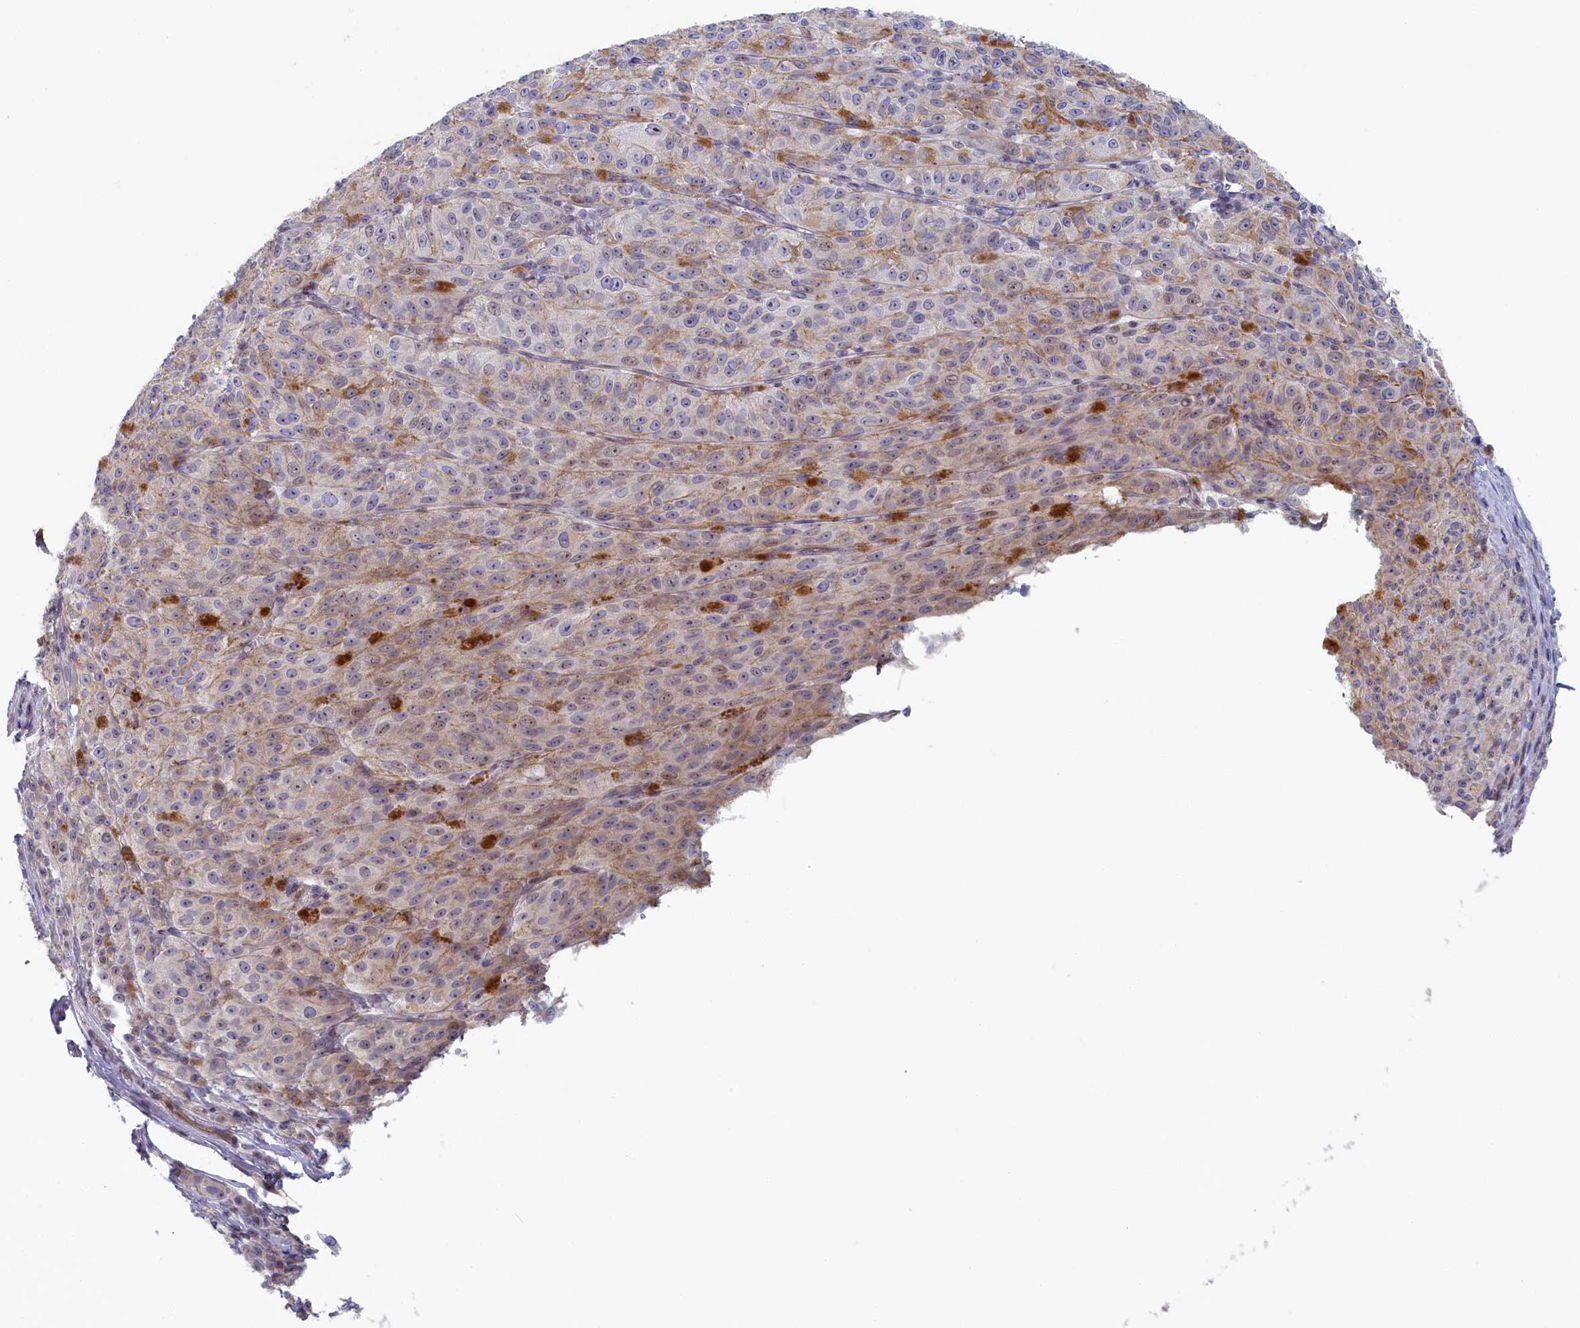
{"staining": {"intensity": "negative", "quantity": "none", "location": "none"}, "tissue": "melanoma", "cell_type": "Tumor cells", "image_type": "cancer", "snomed": [{"axis": "morphology", "description": "Malignant melanoma, NOS"}, {"axis": "topography", "description": "Skin"}], "caption": "The histopathology image exhibits no significant staining in tumor cells of malignant melanoma.", "gene": "INTS4", "patient": {"sex": "female", "age": 52}}